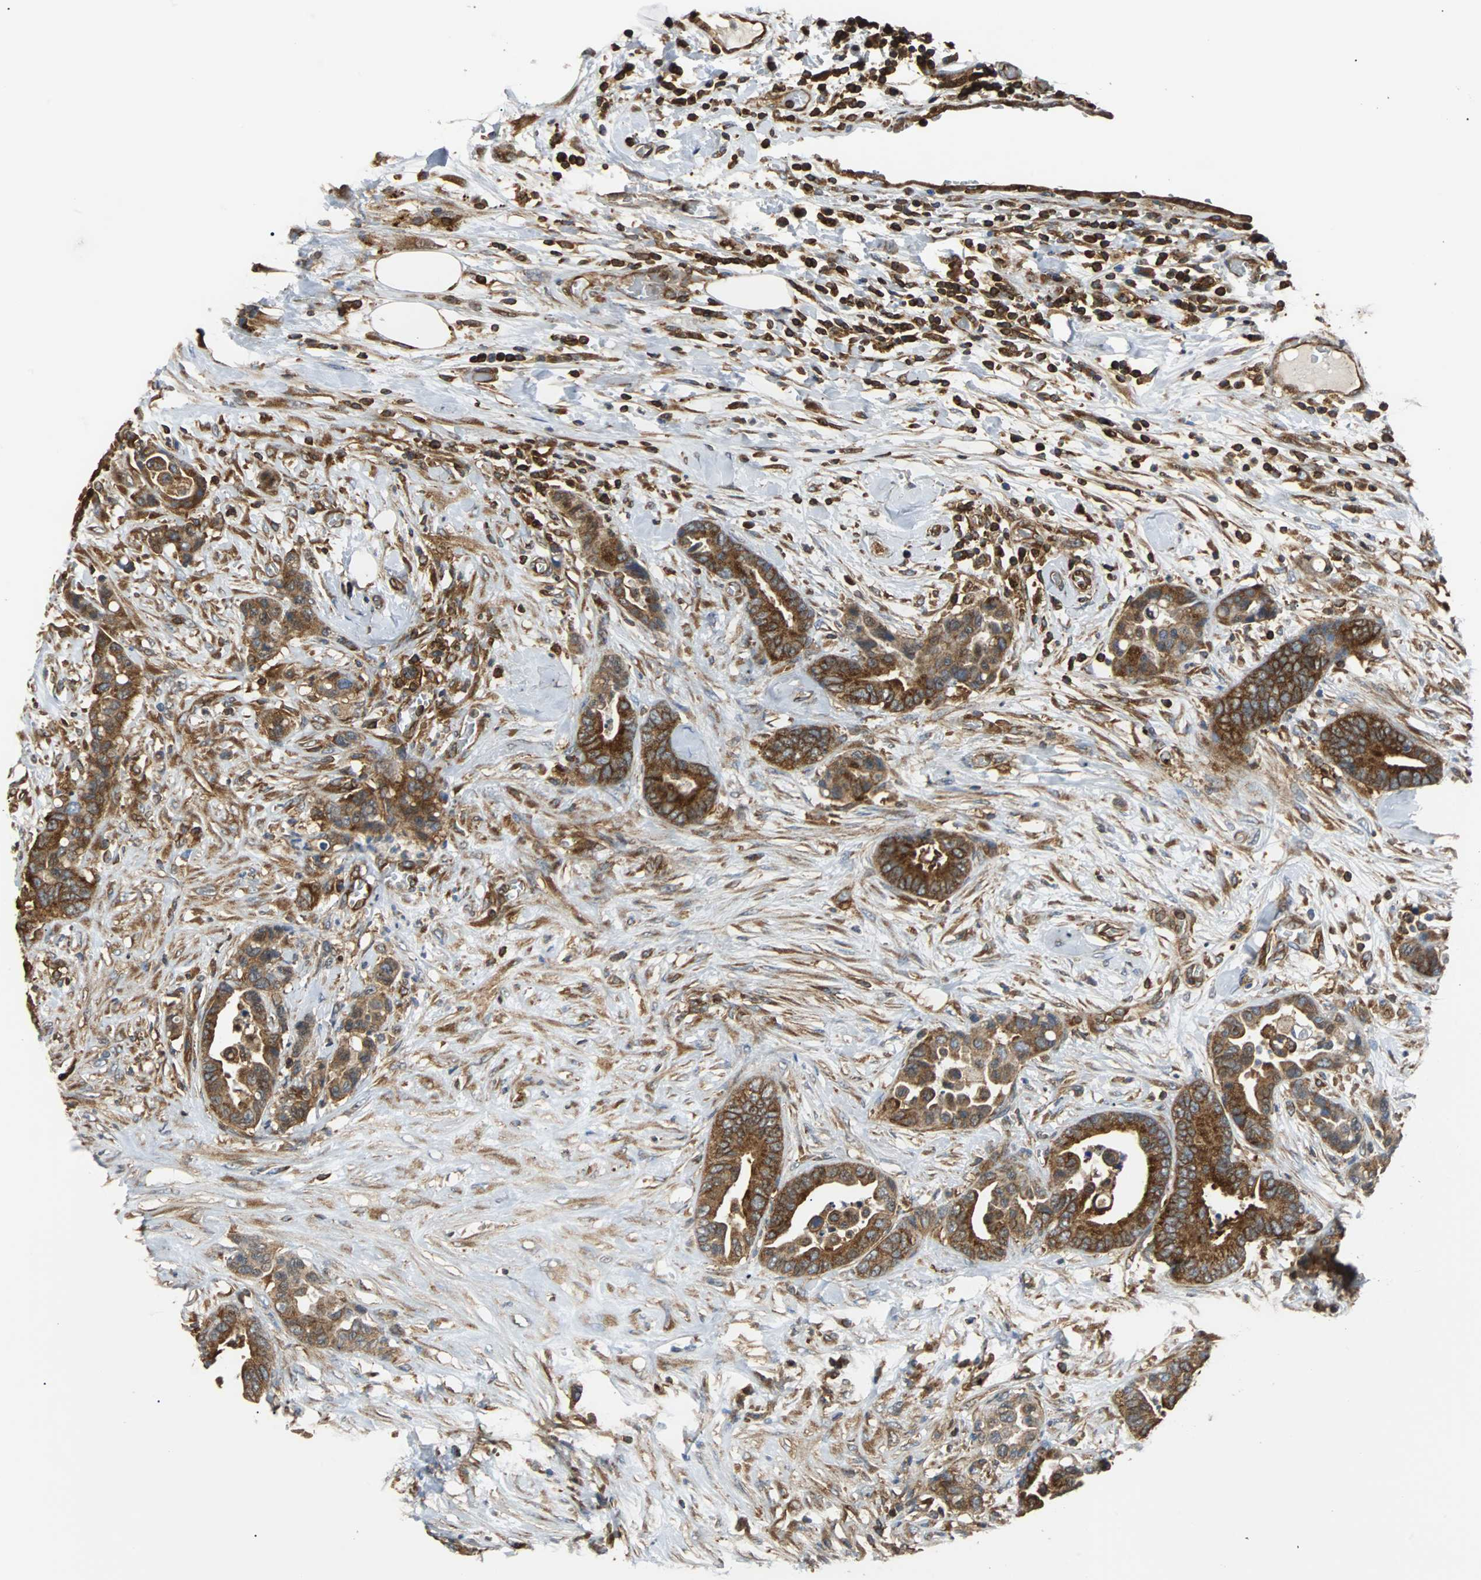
{"staining": {"intensity": "strong", "quantity": ">75%", "location": "cytoplasmic/membranous"}, "tissue": "colorectal cancer", "cell_type": "Tumor cells", "image_type": "cancer", "snomed": [{"axis": "morphology", "description": "Adenocarcinoma, NOS"}, {"axis": "topography", "description": "Colon"}], "caption": "DAB (3,3'-diaminobenzidine) immunohistochemical staining of colorectal adenocarcinoma reveals strong cytoplasmic/membranous protein staining in approximately >75% of tumor cells. (IHC, brightfield microscopy, high magnification).", "gene": "RELA", "patient": {"sex": "male", "age": 82}}